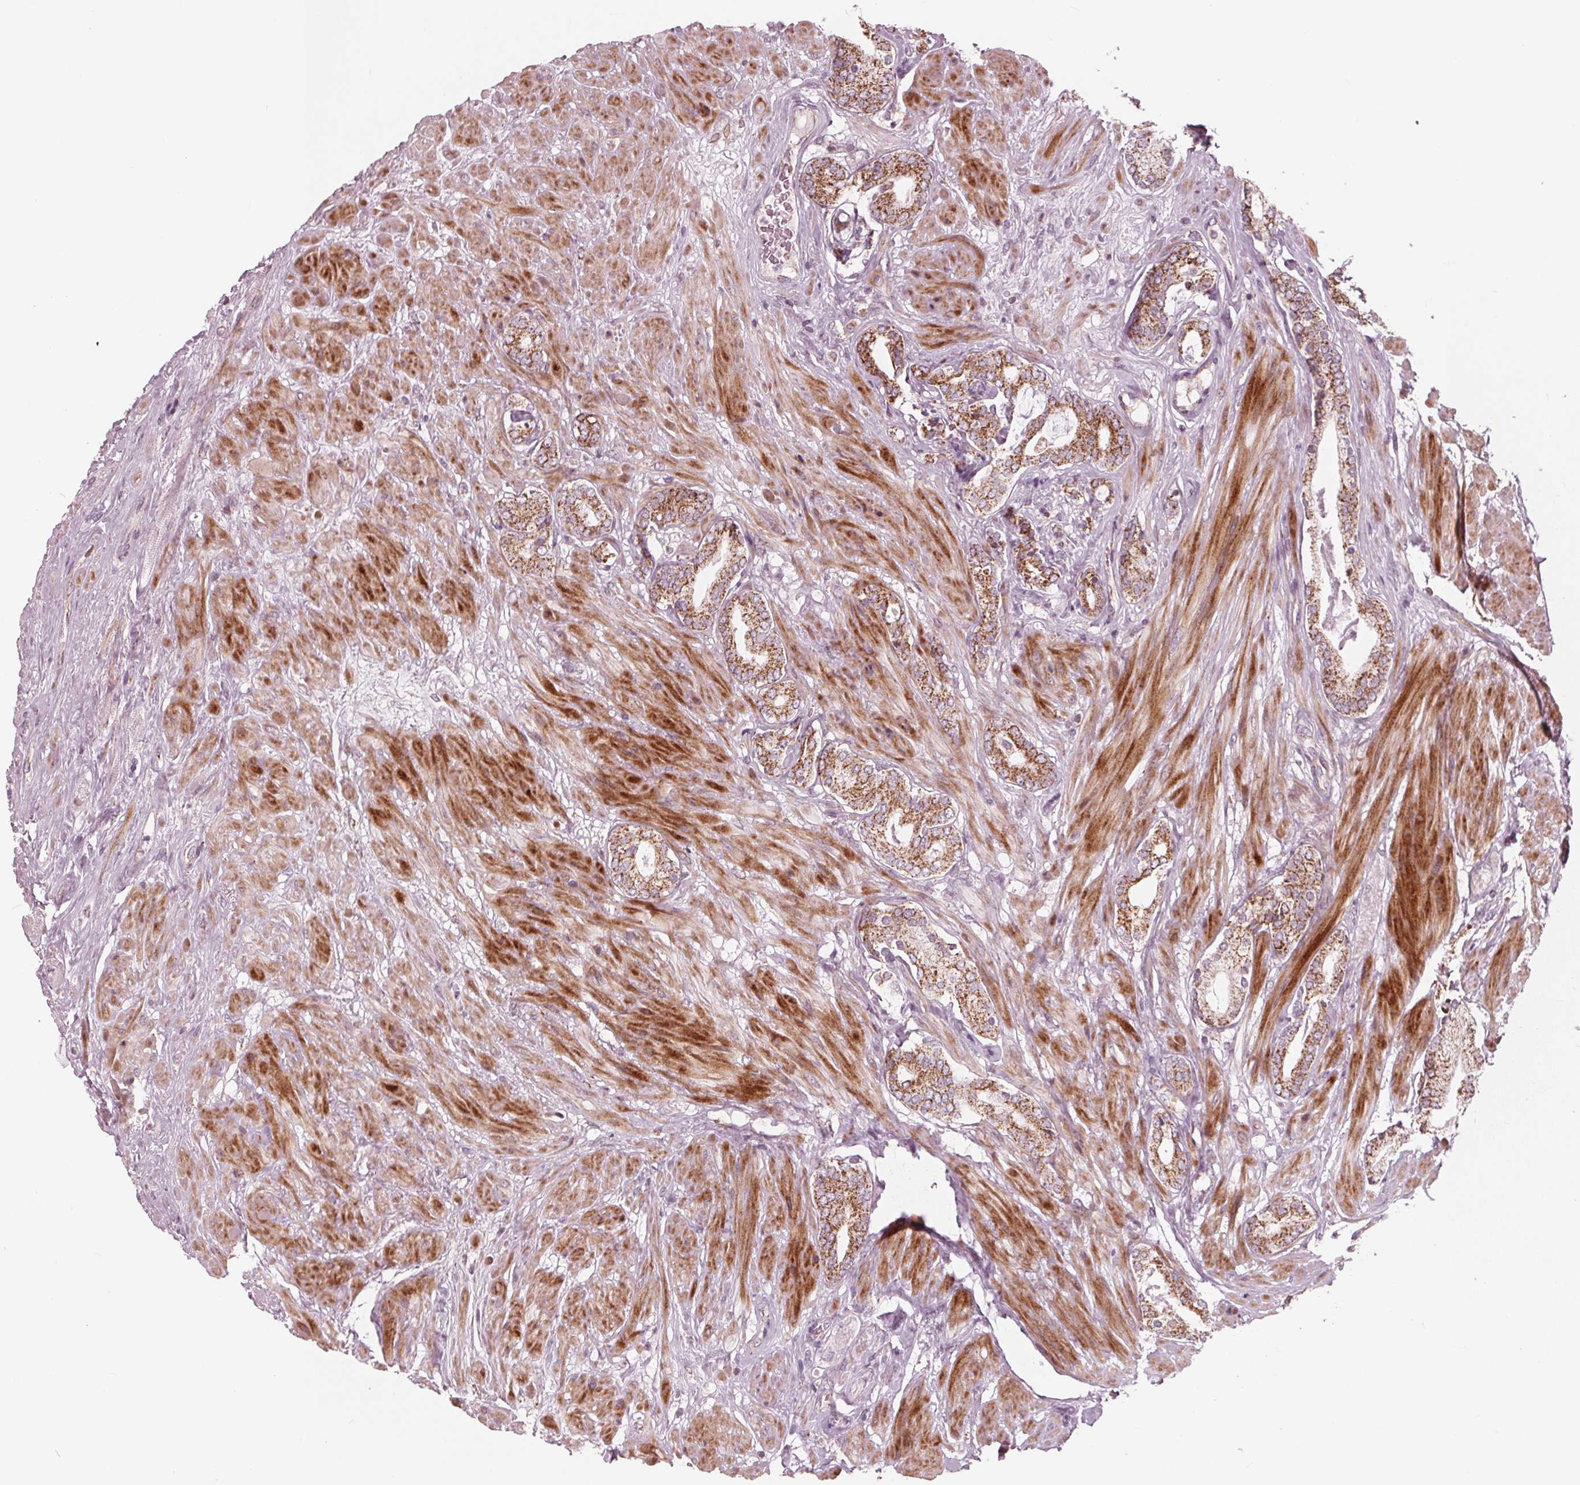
{"staining": {"intensity": "strong", "quantity": ">75%", "location": "cytoplasmic/membranous"}, "tissue": "prostate cancer", "cell_type": "Tumor cells", "image_type": "cancer", "snomed": [{"axis": "morphology", "description": "Adenocarcinoma, High grade"}, {"axis": "topography", "description": "Prostate"}], "caption": "An immunohistochemistry histopathology image of tumor tissue is shown. Protein staining in brown highlights strong cytoplasmic/membranous positivity in prostate adenocarcinoma (high-grade) within tumor cells.", "gene": "DCAF4L2", "patient": {"sex": "male", "age": 56}}